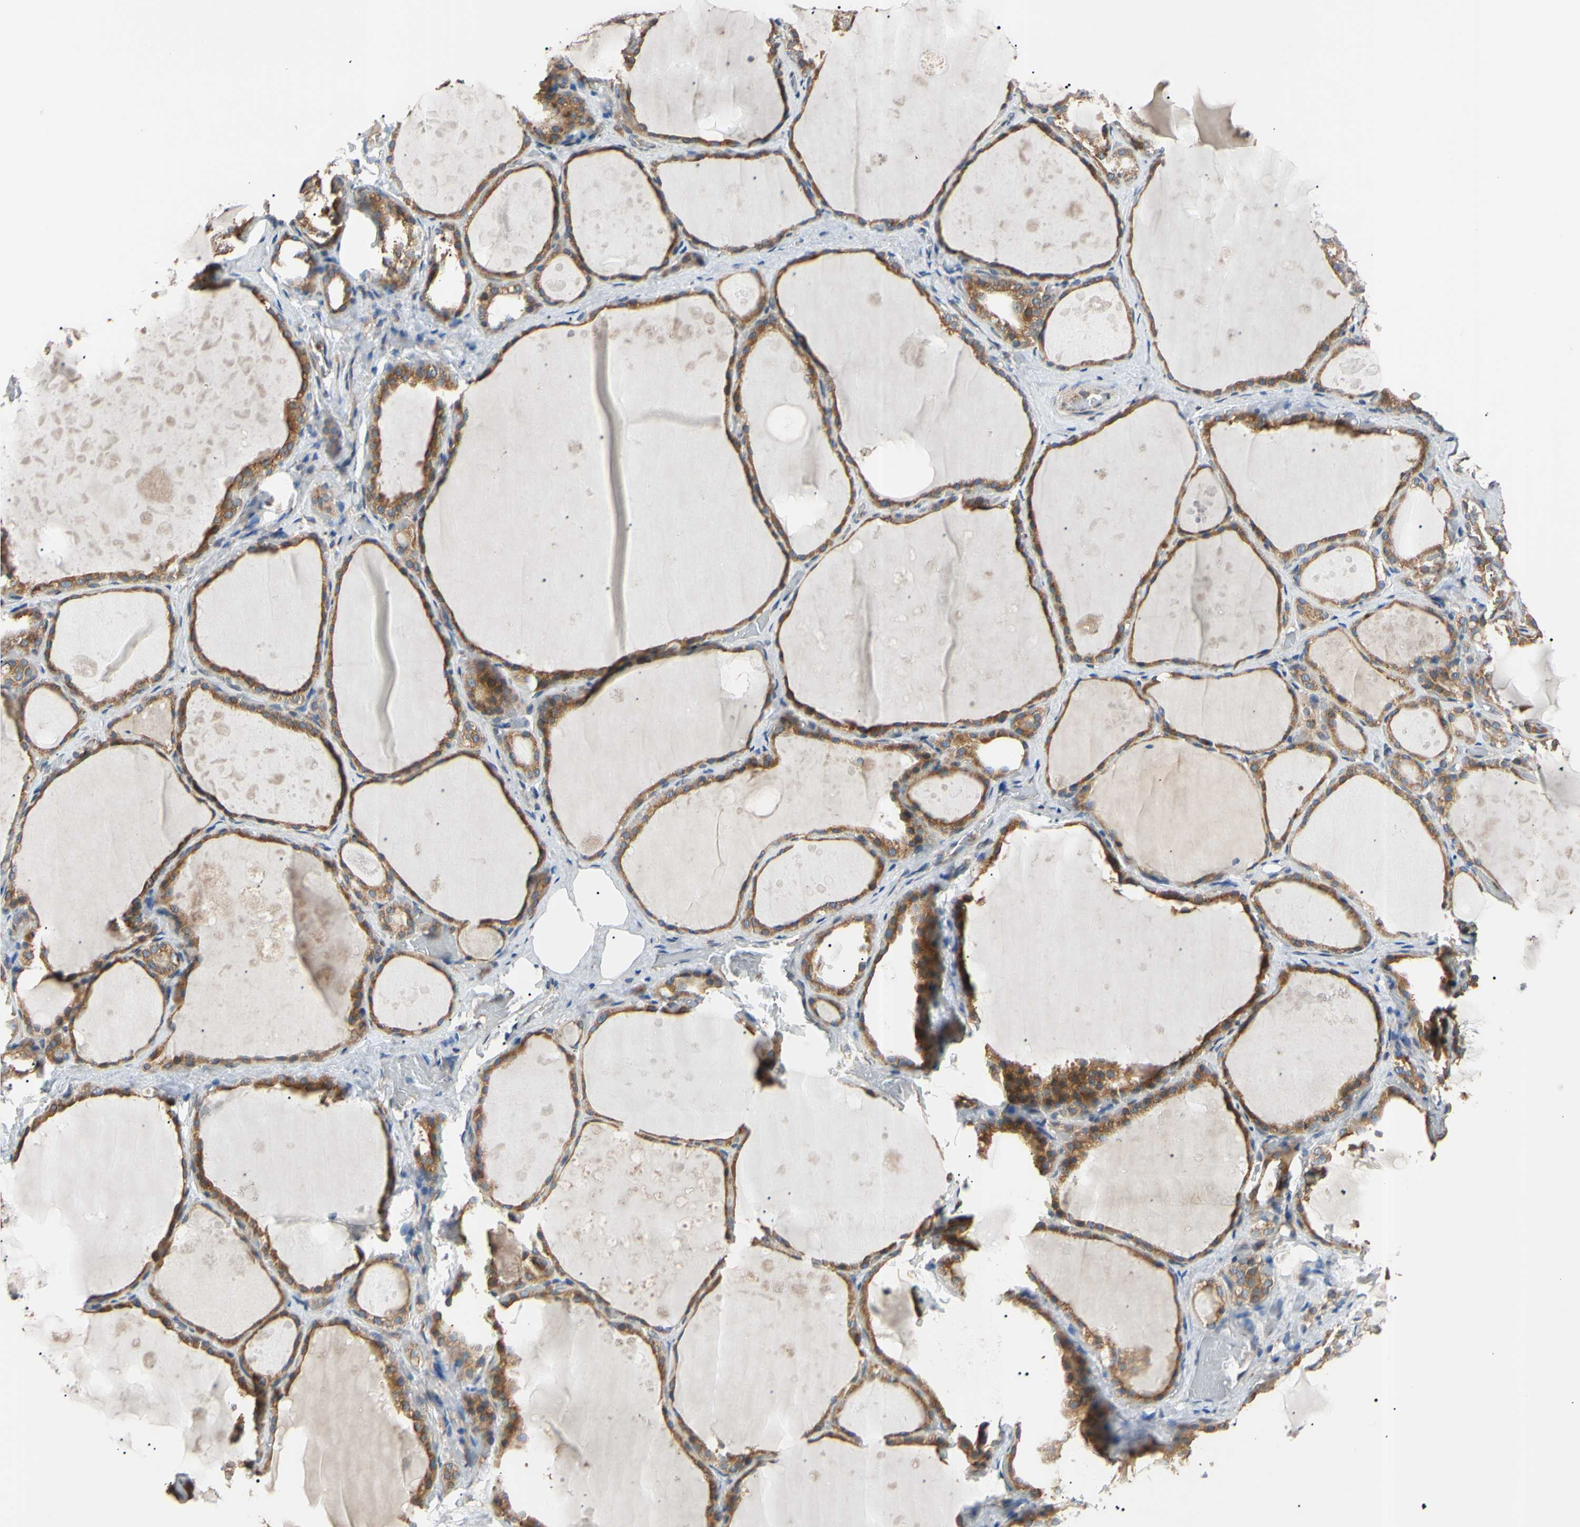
{"staining": {"intensity": "moderate", "quantity": ">75%", "location": "cytoplasmic/membranous"}, "tissue": "thyroid gland", "cell_type": "Glandular cells", "image_type": "normal", "snomed": [{"axis": "morphology", "description": "Normal tissue, NOS"}, {"axis": "topography", "description": "Thyroid gland"}], "caption": "Moderate cytoplasmic/membranous positivity is identified in about >75% of glandular cells in benign thyroid gland.", "gene": "VAPA", "patient": {"sex": "male", "age": 61}}